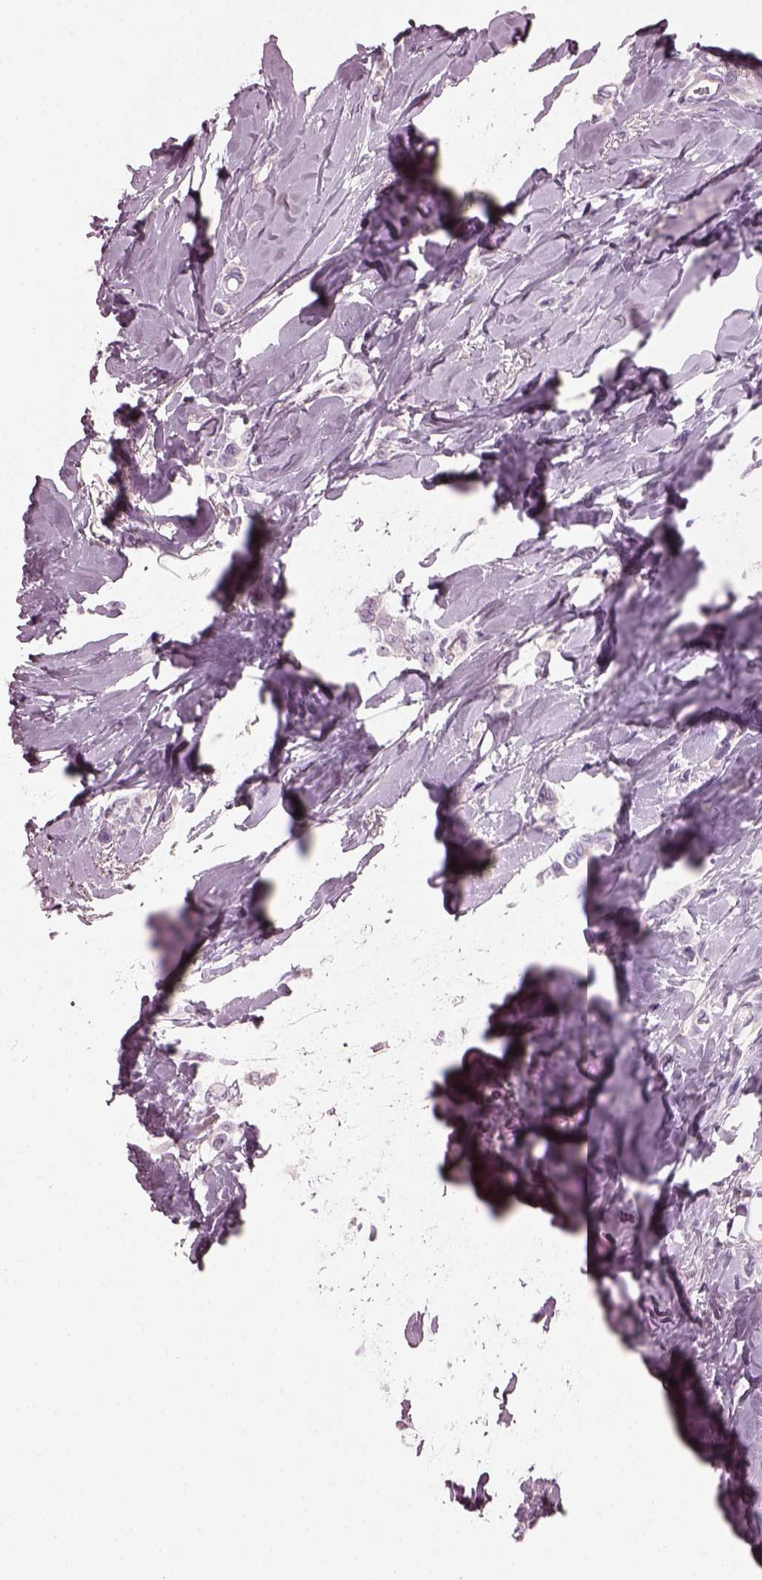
{"staining": {"intensity": "negative", "quantity": "none", "location": "none"}, "tissue": "breast cancer", "cell_type": "Tumor cells", "image_type": "cancer", "snomed": [{"axis": "morphology", "description": "Lobular carcinoma"}, {"axis": "topography", "description": "Breast"}], "caption": "Immunohistochemical staining of breast cancer reveals no significant staining in tumor cells.", "gene": "PRR9", "patient": {"sex": "female", "age": 66}}